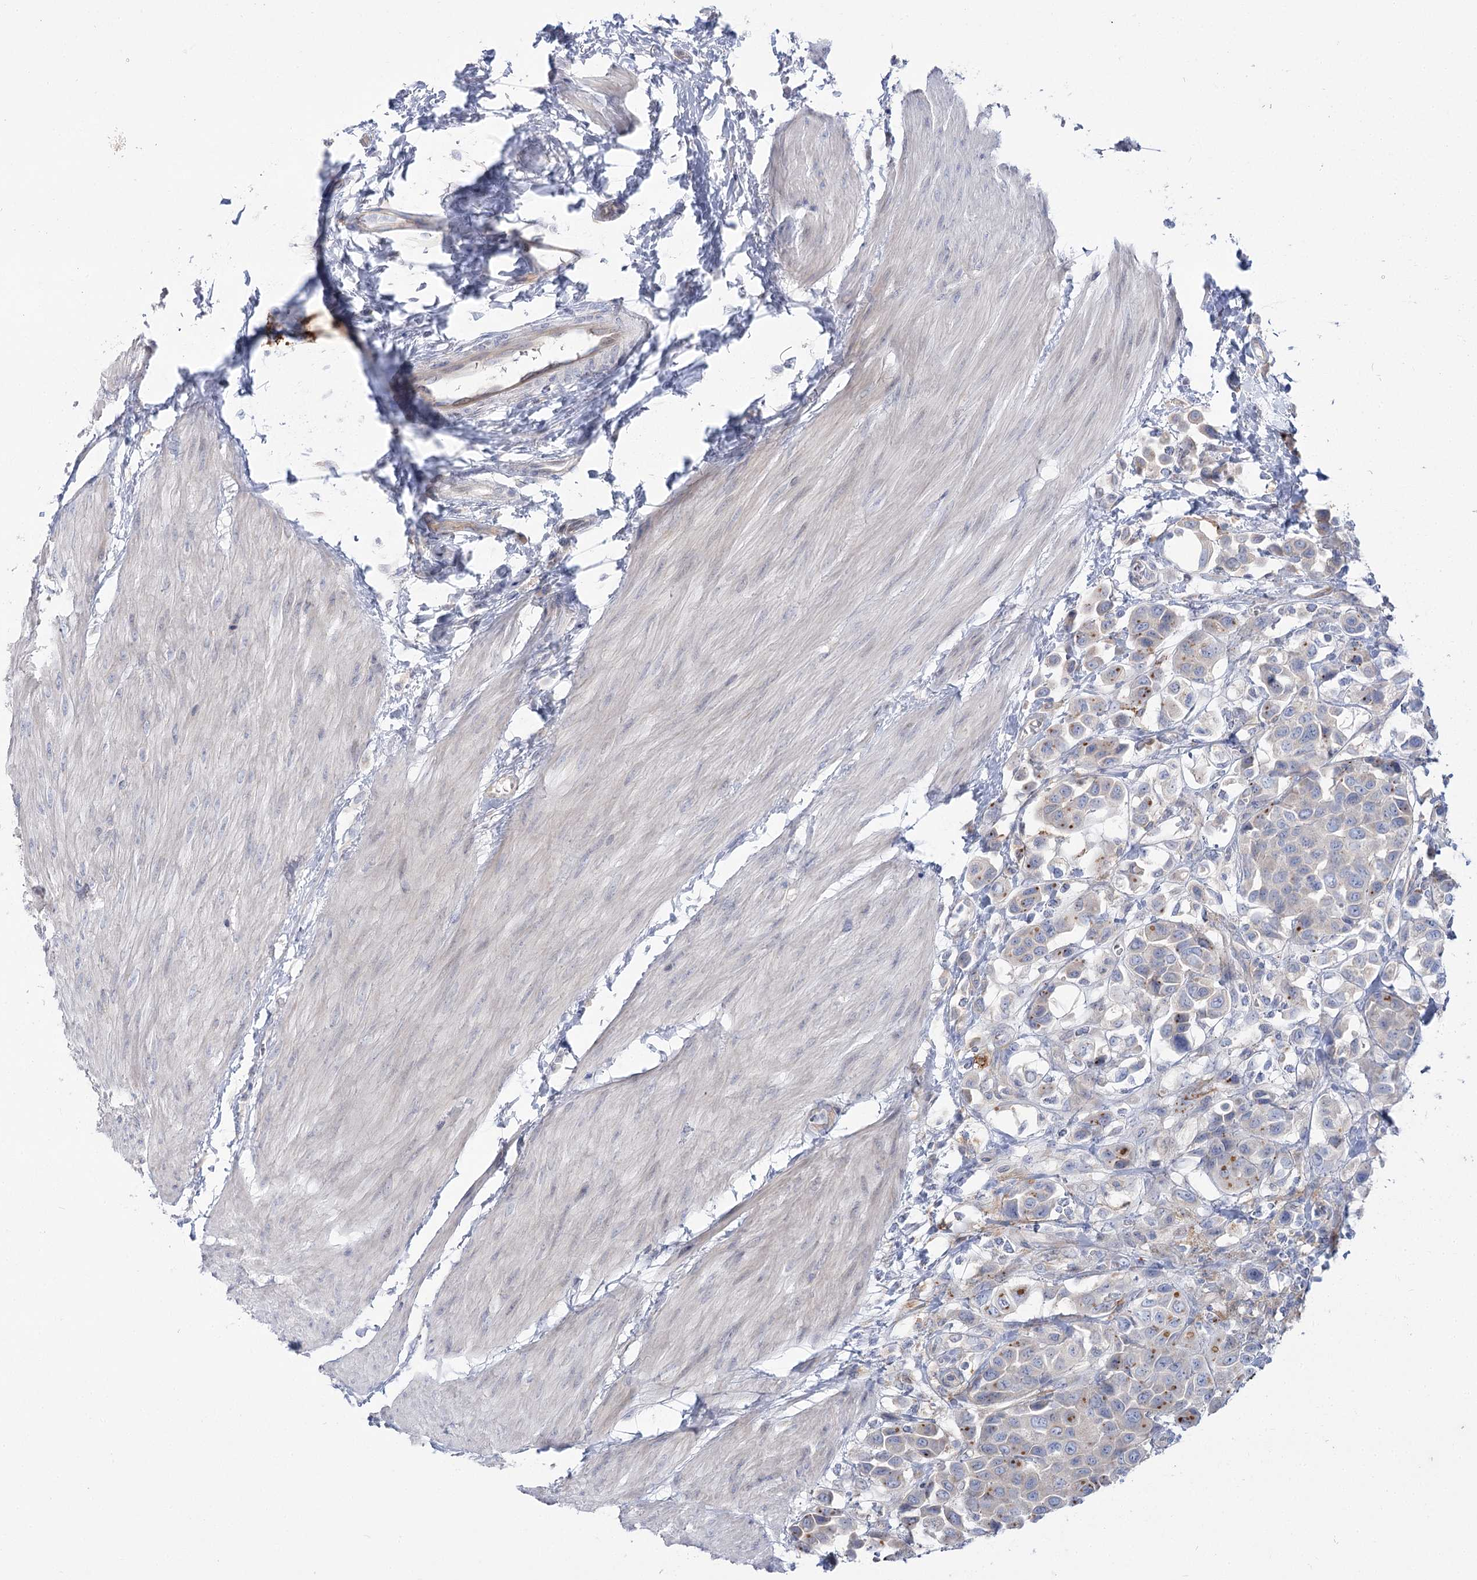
{"staining": {"intensity": "moderate", "quantity": "<25%", "location": "cytoplasmic/membranous"}, "tissue": "urothelial cancer", "cell_type": "Tumor cells", "image_type": "cancer", "snomed": [{"axis": "morphology", "description": "Urothelial carcinoma, High grade"}, {"axis": "topography", "description": "Urinary bladder"}], "caption": "Immunohistochemistry (IHC) (DAB (3,3'-diaminobenzidine)) staining of urothelial cancer reveals moderate cytoplasmic/membranous protein staining in approximately <25% of tumor cells.", "gene": "SUOX", "patient": {"sex": "male", "age": 50}}